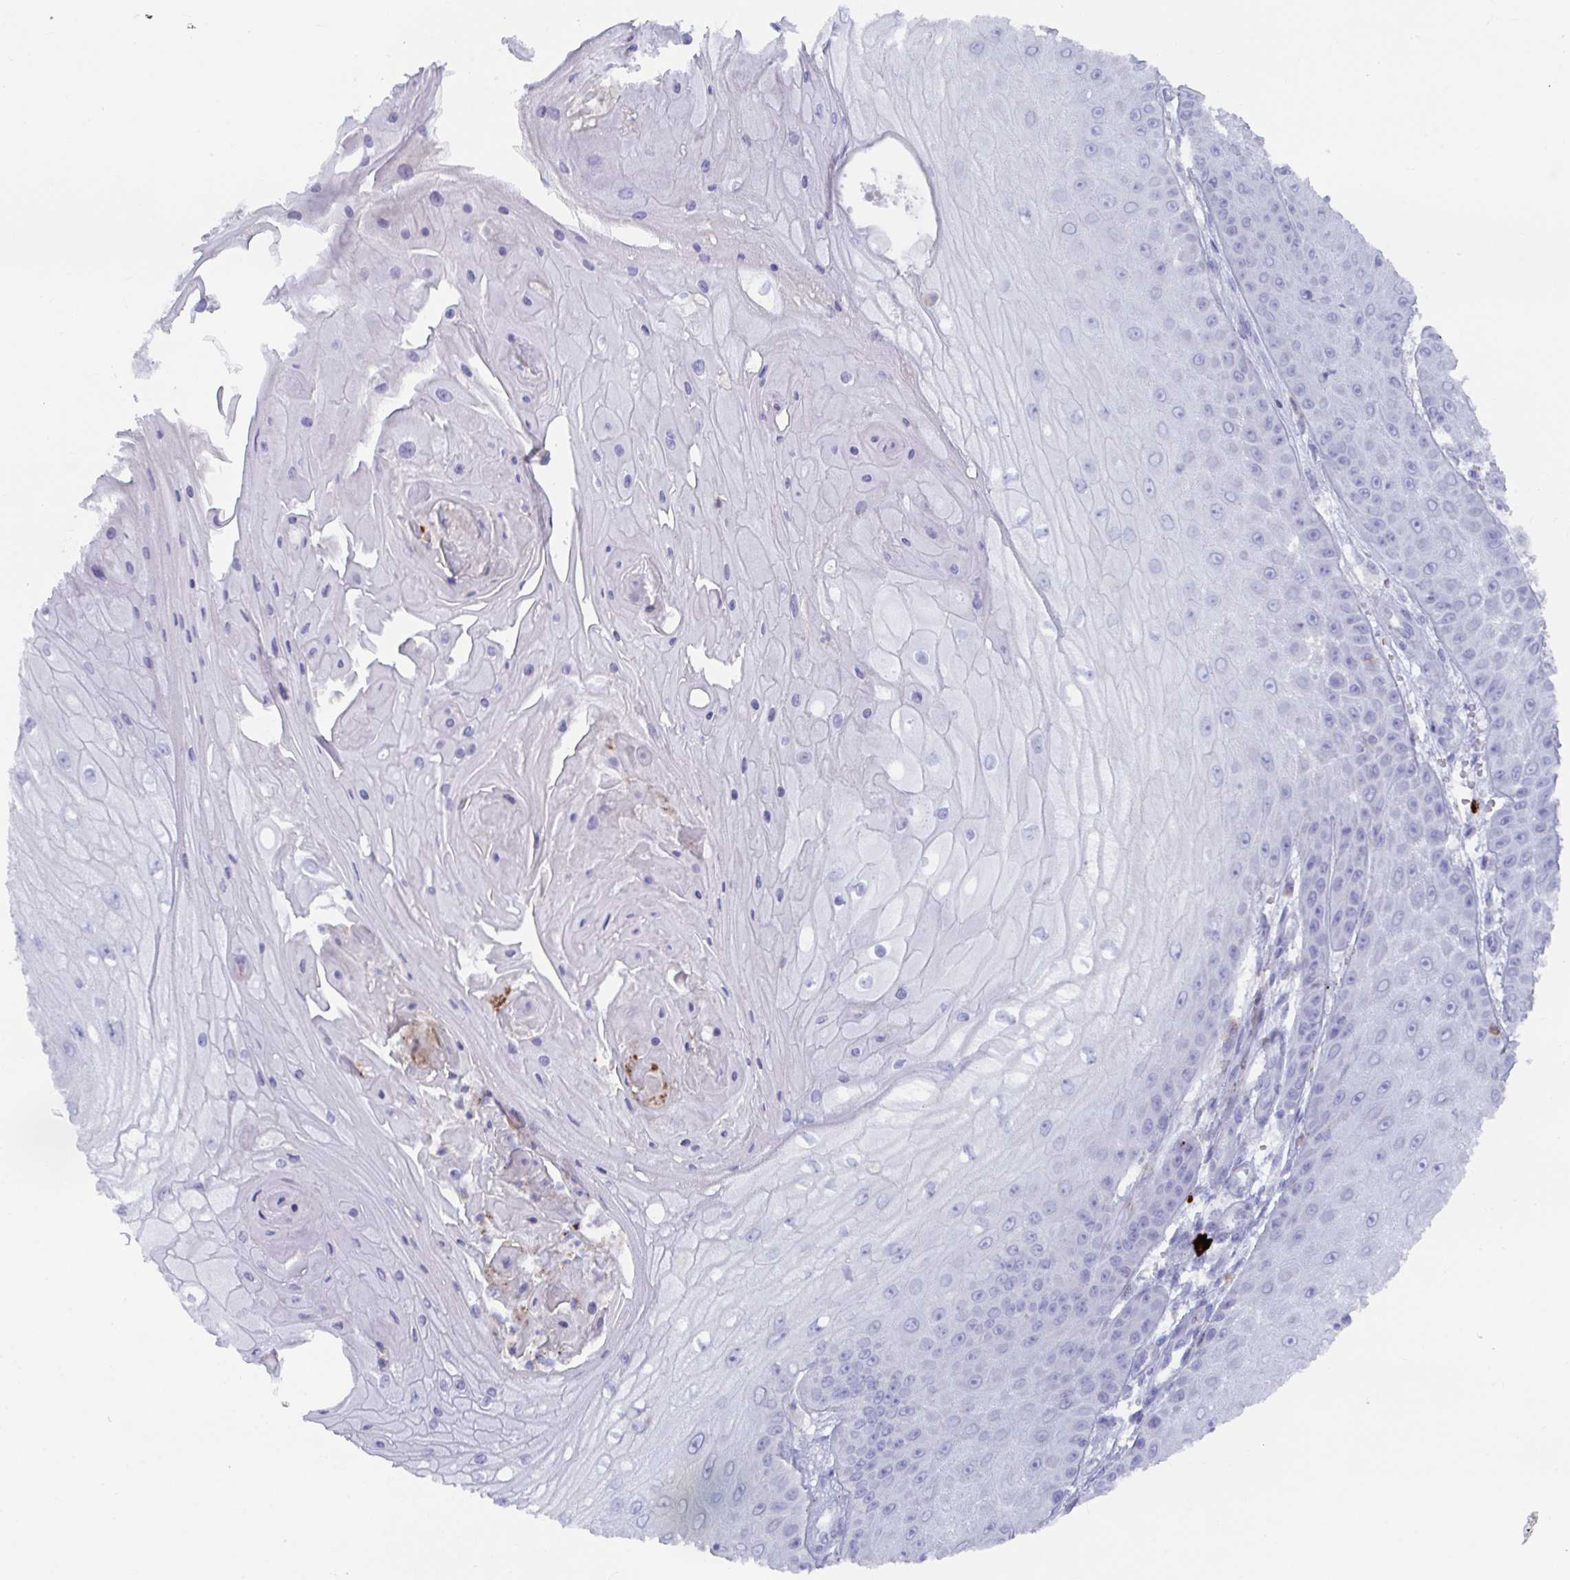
{"staining": {"intensity": "negative", "quantity": "none", "location": "none"}, "tissue": "skin cancer", "cell_type": "Tumor cells", "image_type": "cancer", "snomed": [{"axis": "morphology", "description": "Squamous cell carcinoma, NOS"}, {"axis": "topography", "description": "Skin"}], "caption": "Immunohistochemical staining of human skin cancer (squamous cell carcinoma) displays no significant positivity in tumor cells.", "gene": "KCNK5", "patient": {"sex": "male", "age": 70}}